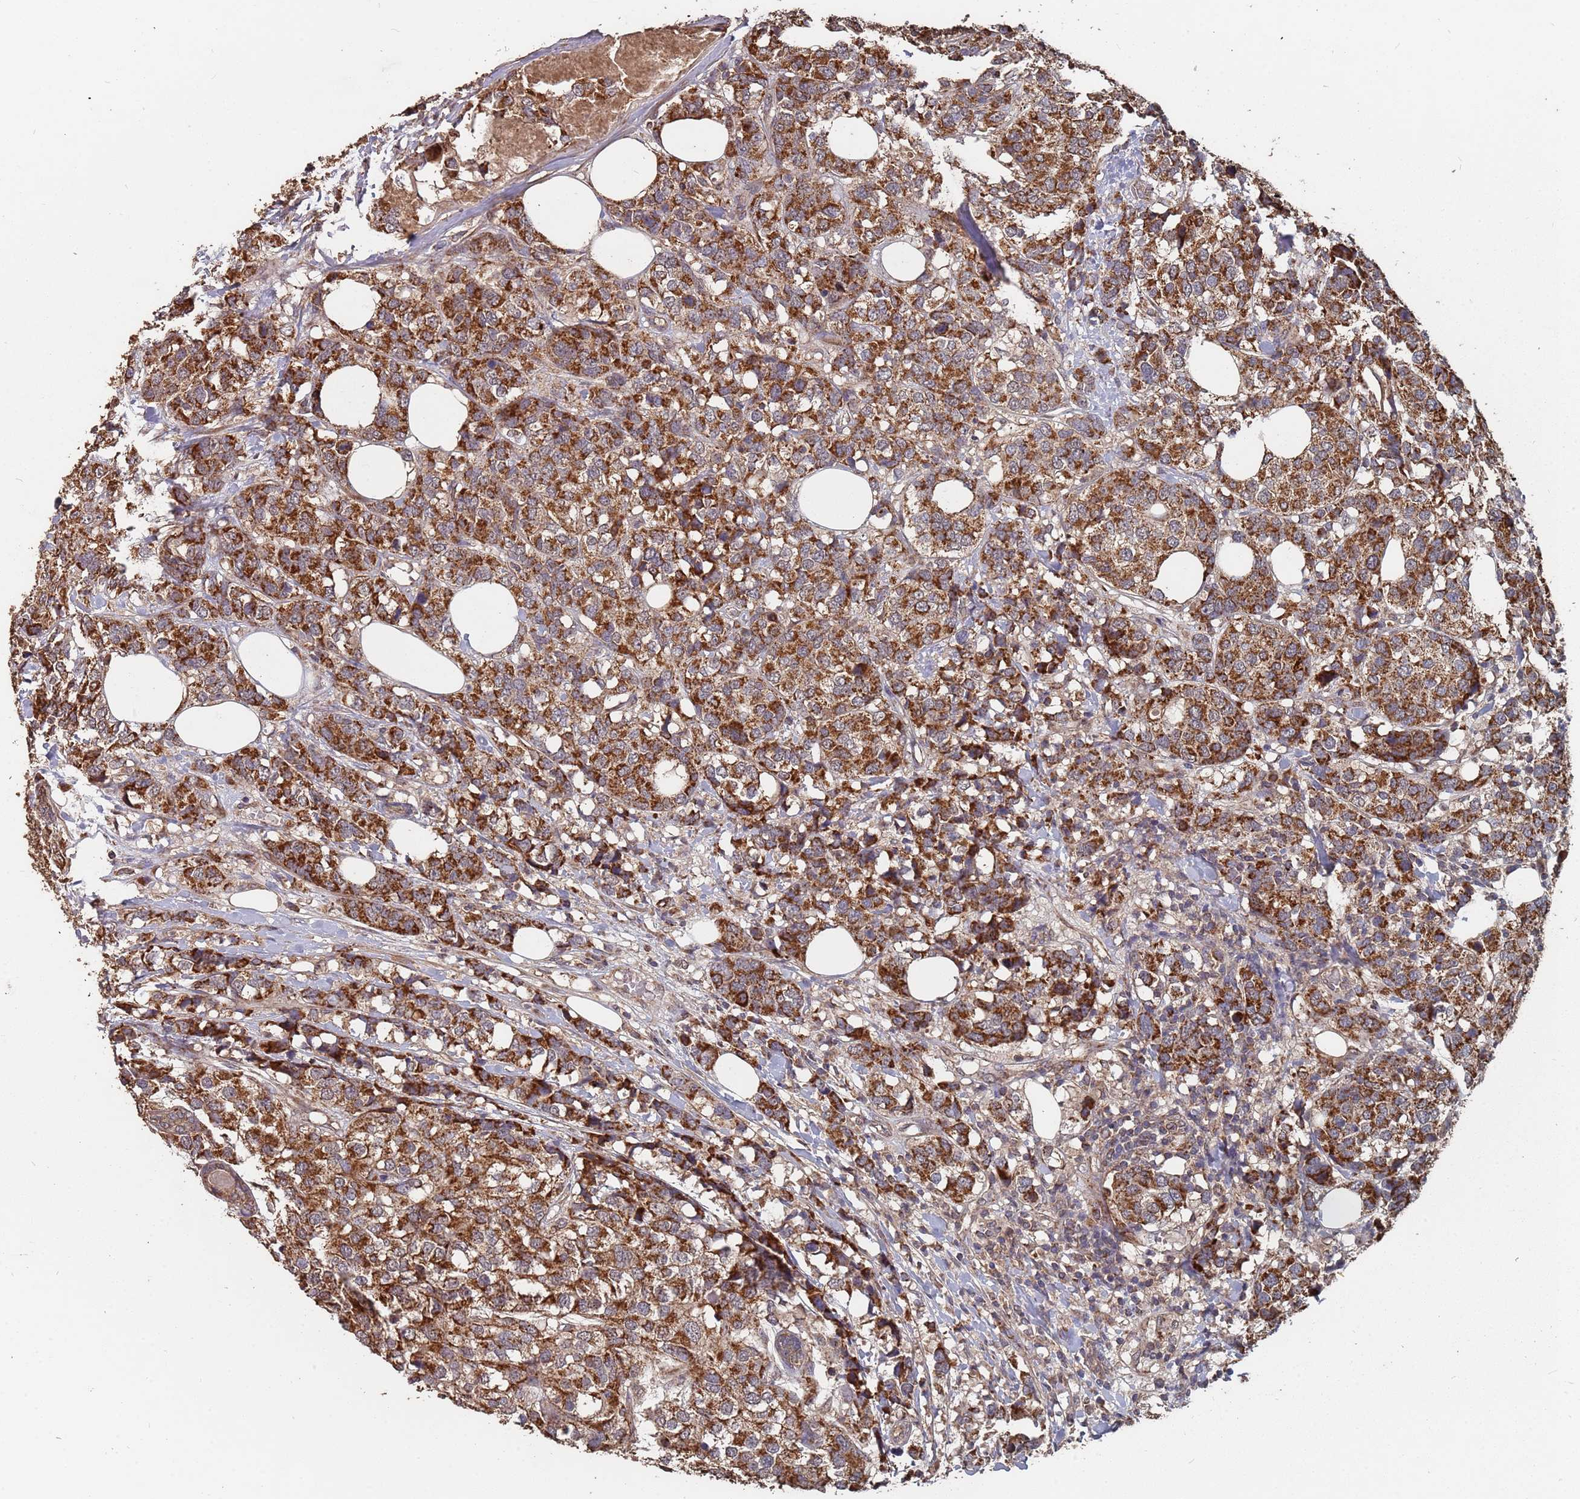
{"staining": {"intensity": "strong", "quantity": ">75%", "location": "cytoplasmic/membranous"}, "tissue": "breast cancer", "cell_type": "Tumor cells", "image_type": "cancer", "snomed": [{"axis": "morphology", "description": "Lobular carcinoma"}, {"axis": "topography", "description": "Breast"}], "caption": "Protein expression analysis of human lobular carcinoma (breast) reveals strong cytoplasmic/membranous staining in about >75% of tumor cells. Immunohistochemistry stains the protein in brown and the nuclei are stained blue.", "gene": "PRORP", "patient": {"sex": "female", "age": 59}}